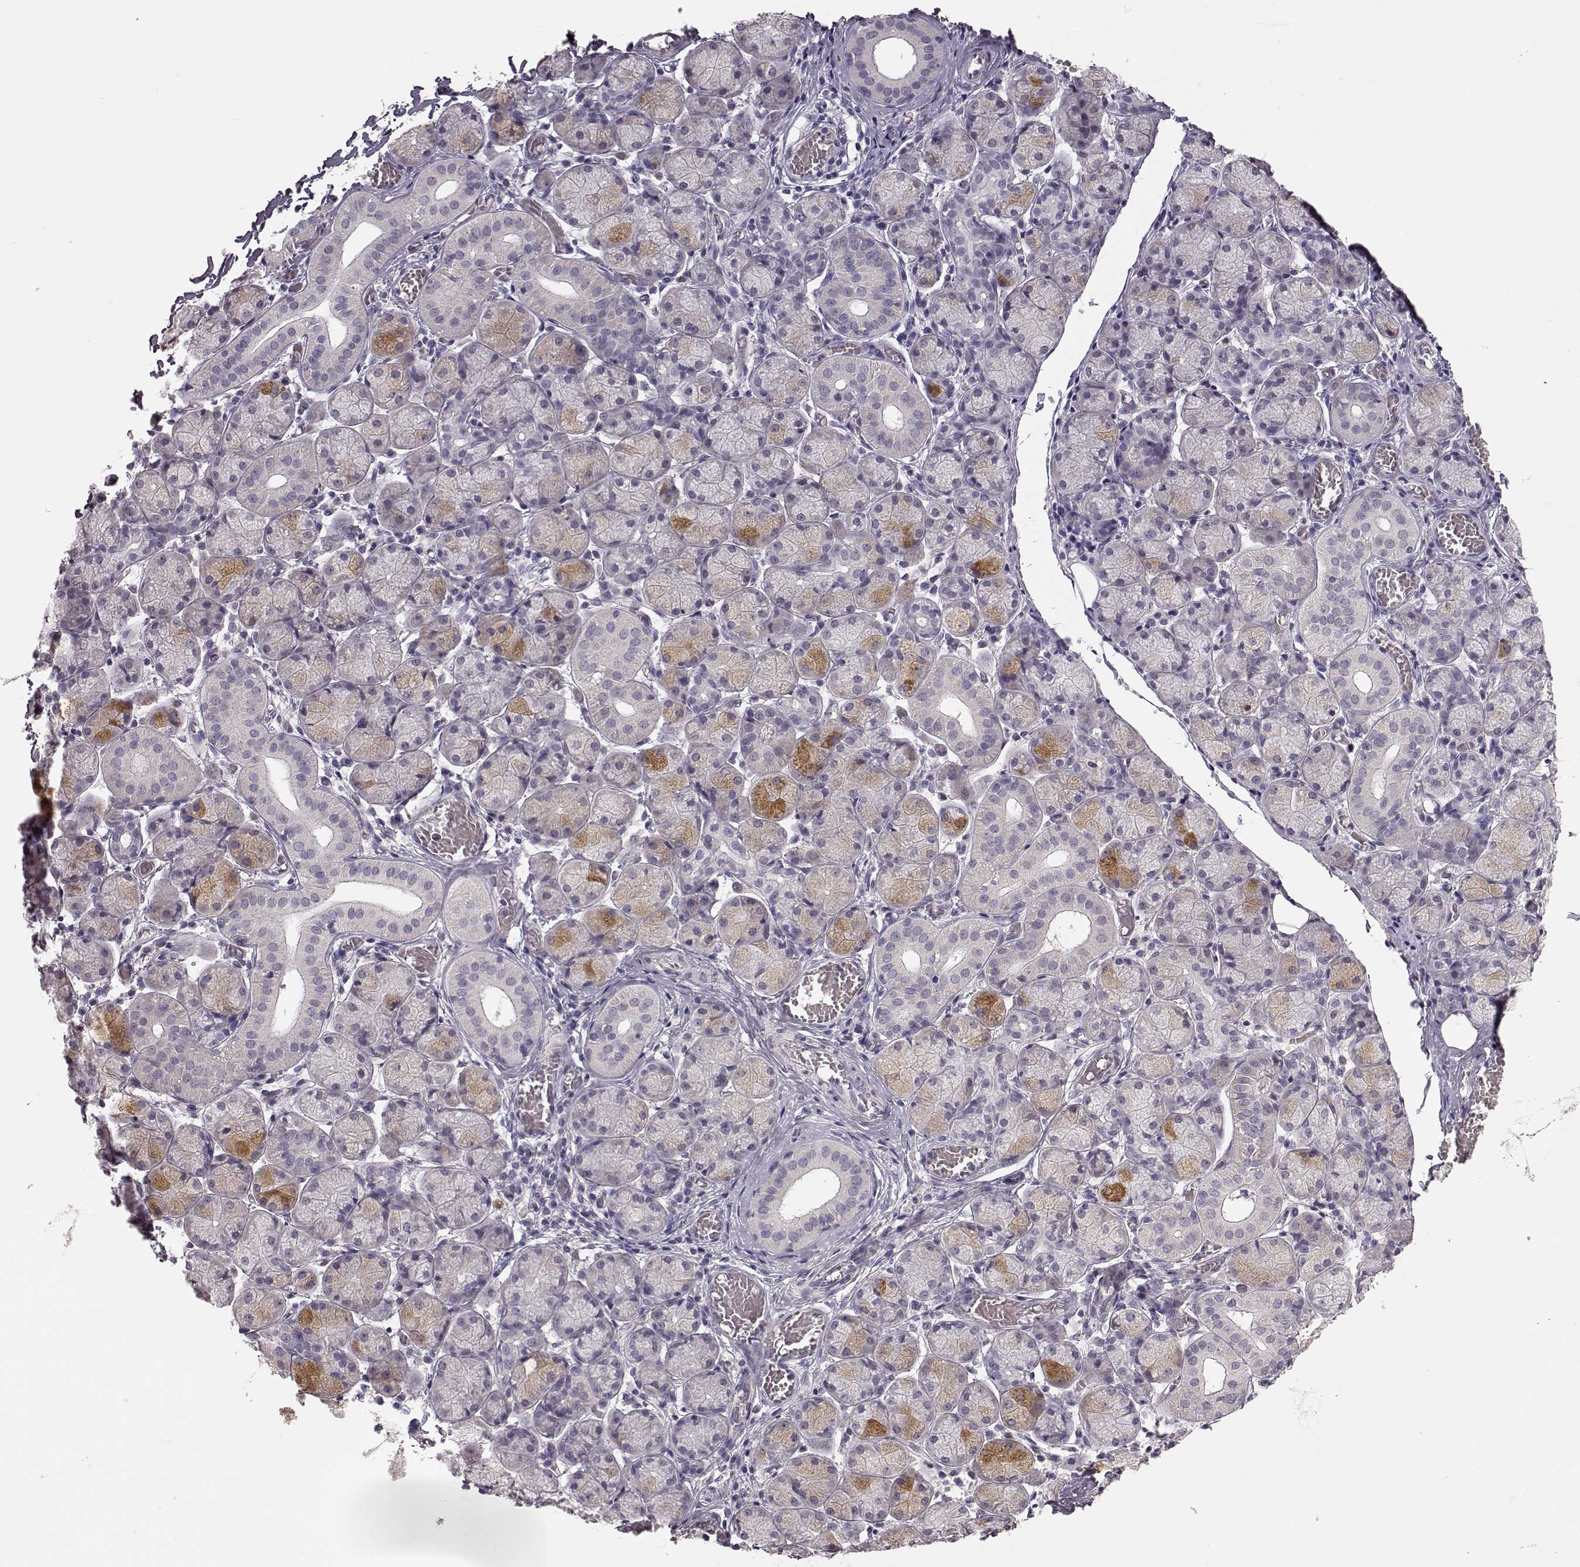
{"staining": {"intensity": "weak", "quantity": "25%-75%", "location": "cytoplasmic/membranous"}, "tissue": "salivary gland", "cell_type": "Glandular cells", "image_type": "normal", "snomed": [{"axis": "morphology", "description": "Normal tissue, NOS"}, {"axis": "topography", "description": "Salivary gland"}, {"axis": "topography", "description": "Peripheral nerve tissue"}], "caption": "High-magnification brightfield microscopy of benign salivary gland stained with DAB (brown) and counterstained with hematoxylin (blue). glandular cells exhibit weak cytoplasmic/membranous staining is identified in about25%-75% of cells.", "gene": "BFSP2", "patient": {"sex": "female", "age": 24}}